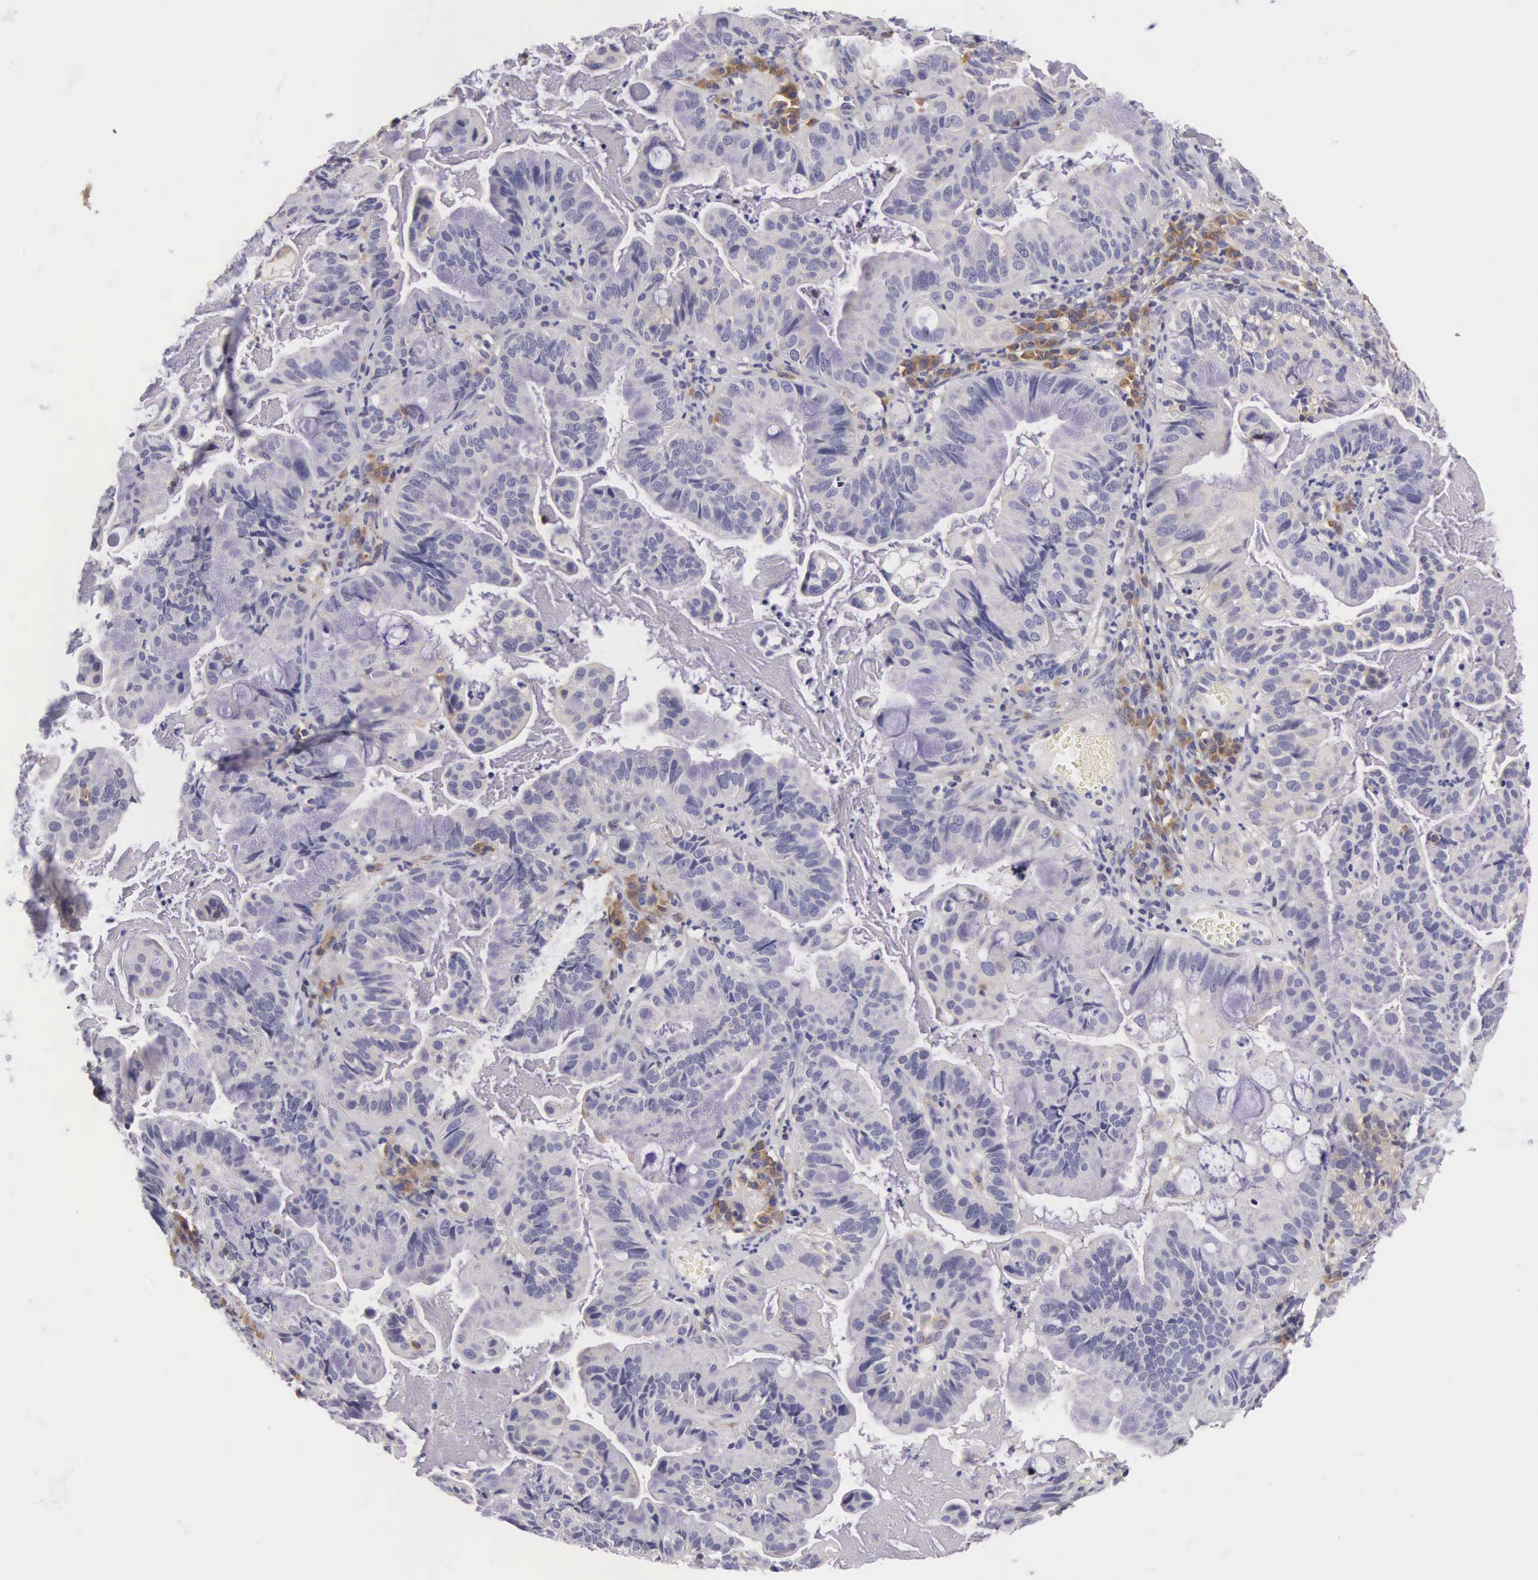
{"staining": {"intensity": "negative", "quantity": "none", "location": "none"}, "tissue": "cervical cancer", "cell_type": "Tumor cells", "image_type": "cancer", "snomed": [{"axis": "morphology", "description": "Adenocarcinoma, NOS"}, {"axis": "topography", "description": "Cervix"}], "caption": "High magnification brightfield microscopy of adenocarcinoma (cervical) stained with DAB (3,3'-diaminobenzidine) (brown) and counterstained with hematoxylin (blue): tumor cells show no significant staining. (DAB (3,3'-diaminobenzidine) immunohistochemistry visualized using brightfield microscopy, high magnification).", "gene": "OSBPL3", "patient": {"sex": "female", "age": 41}}